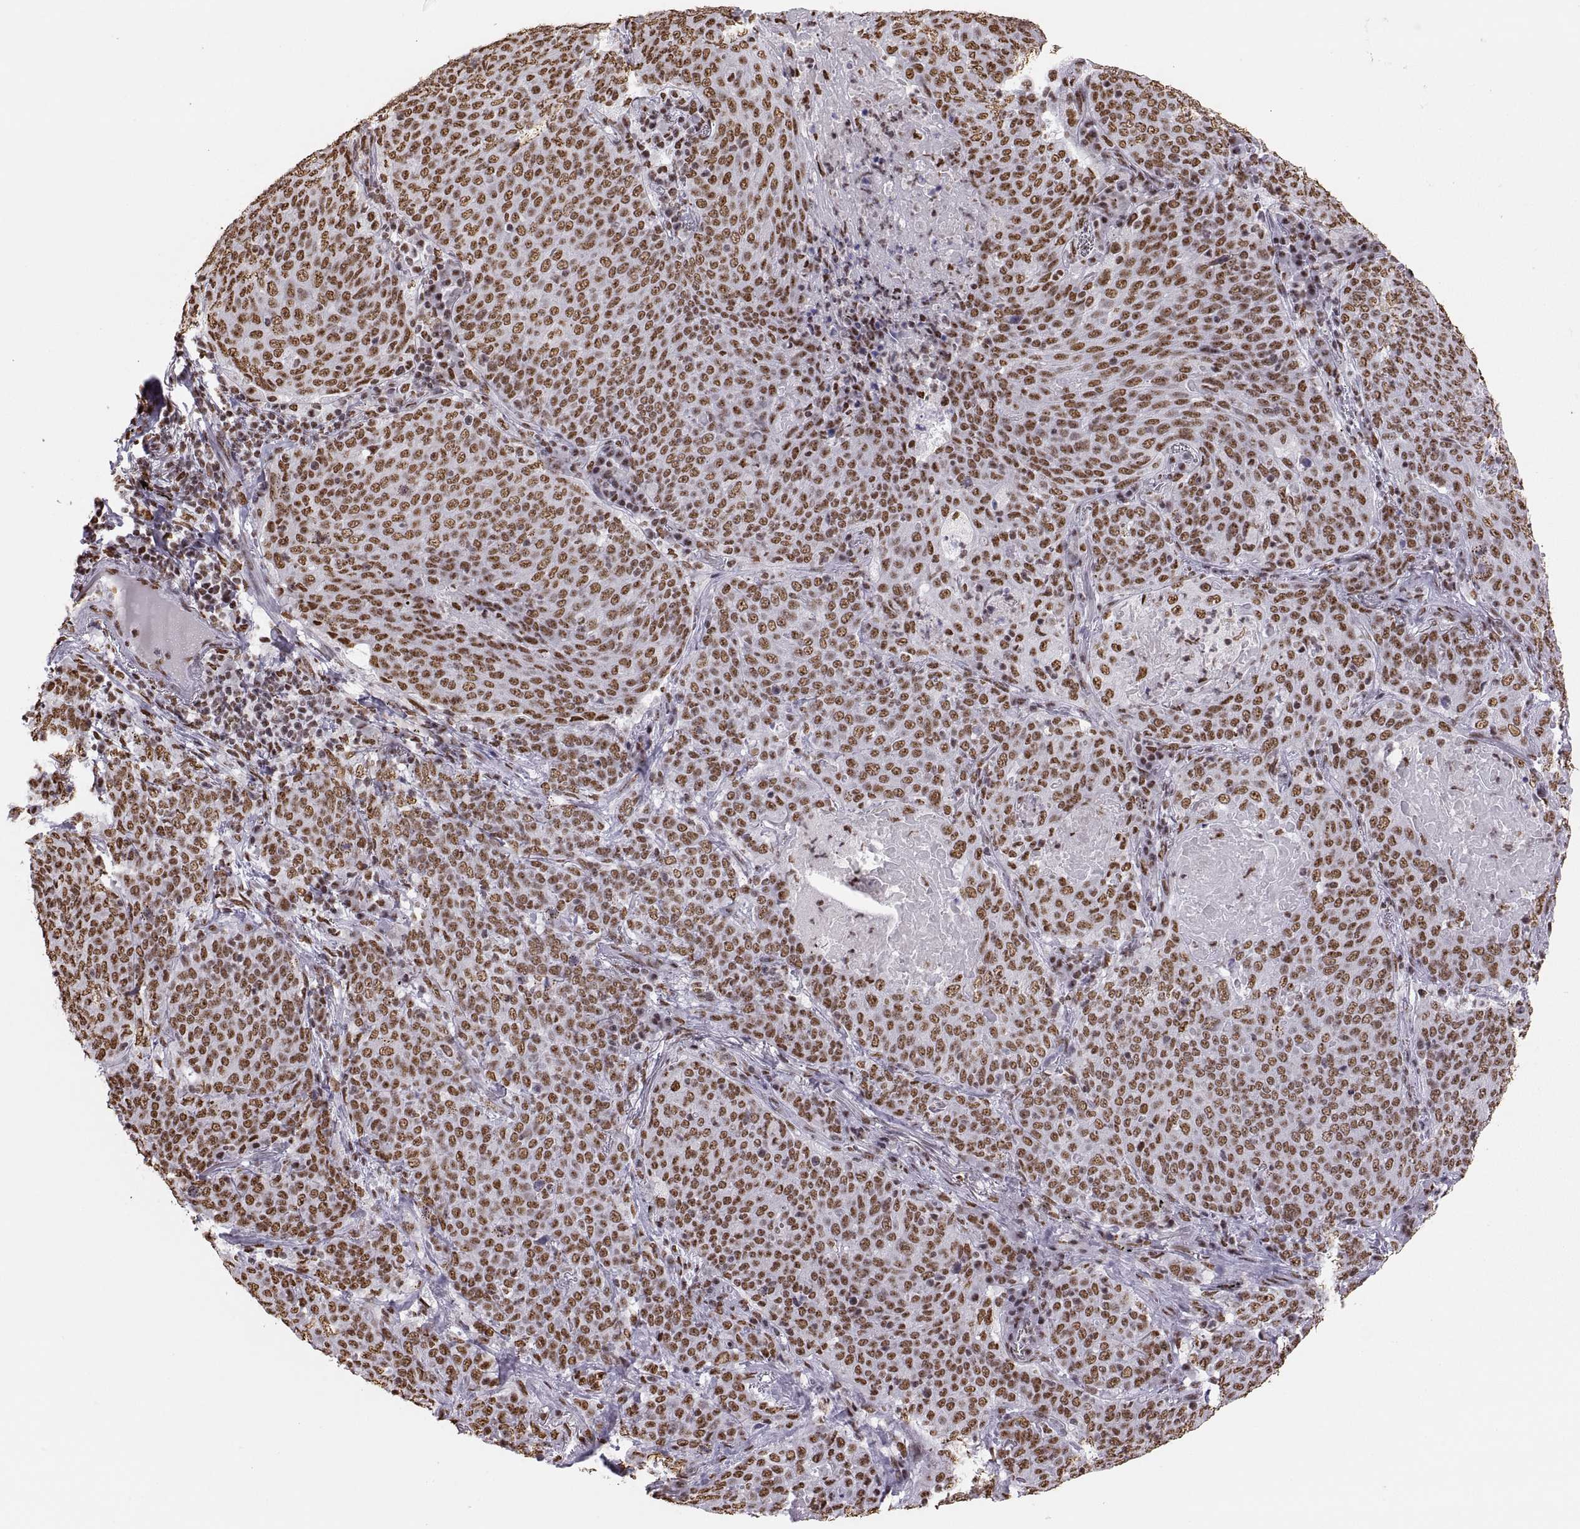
{"staining": {"intensity": "moderate", "quantity": ">75%", "location": "nuclear"}, "tissue": "lung cancer", "cell_type": "Tumor cells", "image_type": "cancer", "snomed": [{"axis": "morphology", "description": "Squamous cell carcinoma, NOS"}, {"axis": "topography", "description": "Lung"}], "caption": "This histopathology image exhibits immunohistochemistry staining of human lung cancer (squamous cell carcinoma), with medium moderate nuclear positivity in approximately >75% of tumor cells.", "gene": "SNAI1", "patient": {"sex": "male", "age": 82}}